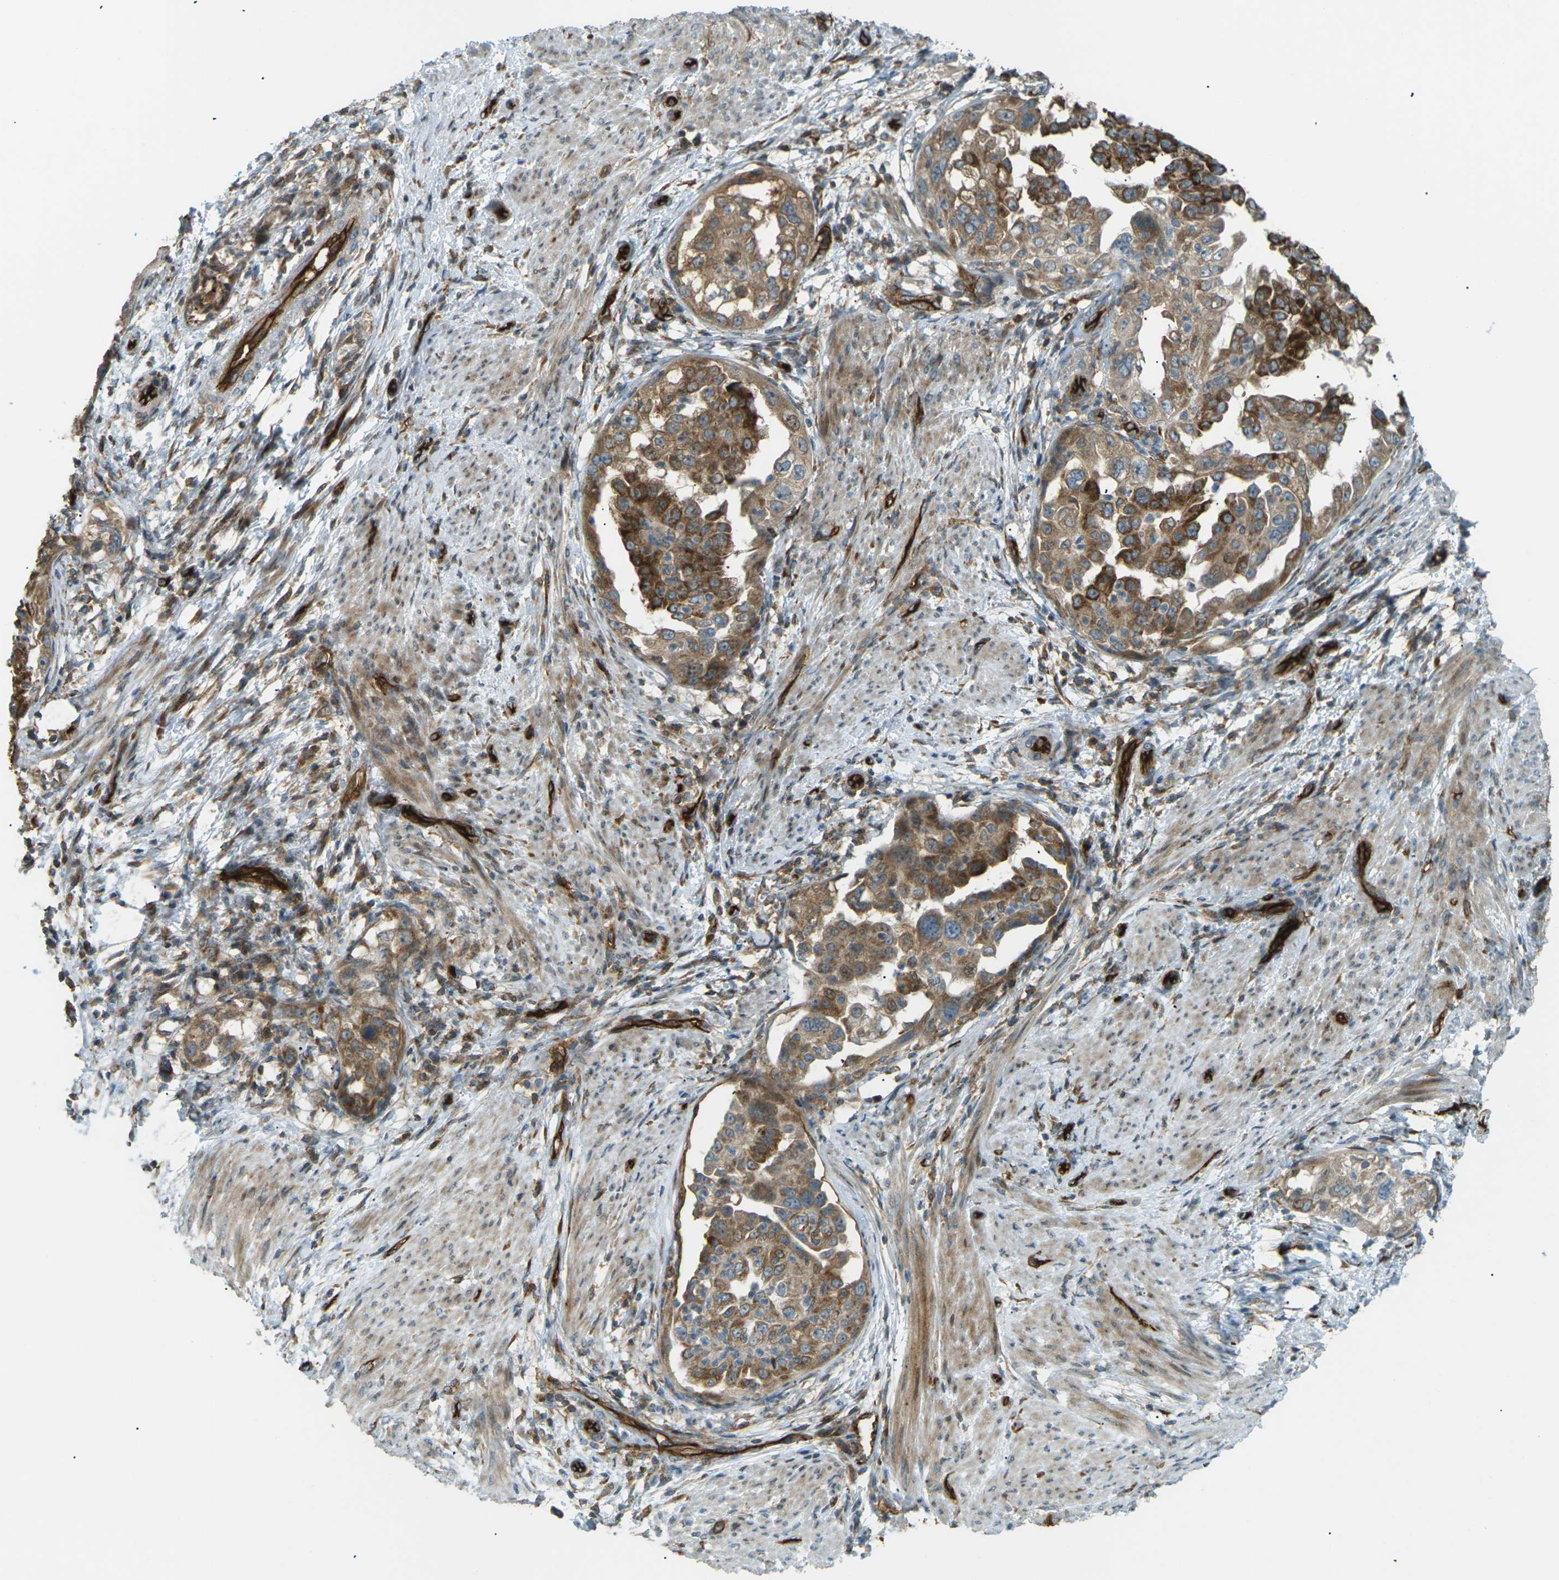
{"staining": {"intensity": "moderate", "quantity": ">75%", "location": "cytoplasmic/membranous"}, "tissue": "endometrial cancer", "cell_type": "Tumor cells", "image_type": "cancer", "snomed": [{"axis": "morphology", "description": "Adenocarcinoma, NOS"}, {"axis": "topography", "description": "Endometrium"}], "caption": "Adenocarcinoma (endometrial) stained for a protein (brown) exhibits moderate cytoplasmic/membranous positive staining in about >75% of tumor cells.", "gene": "S1PR1", "patient": {"sex": "female", "age": 85}}